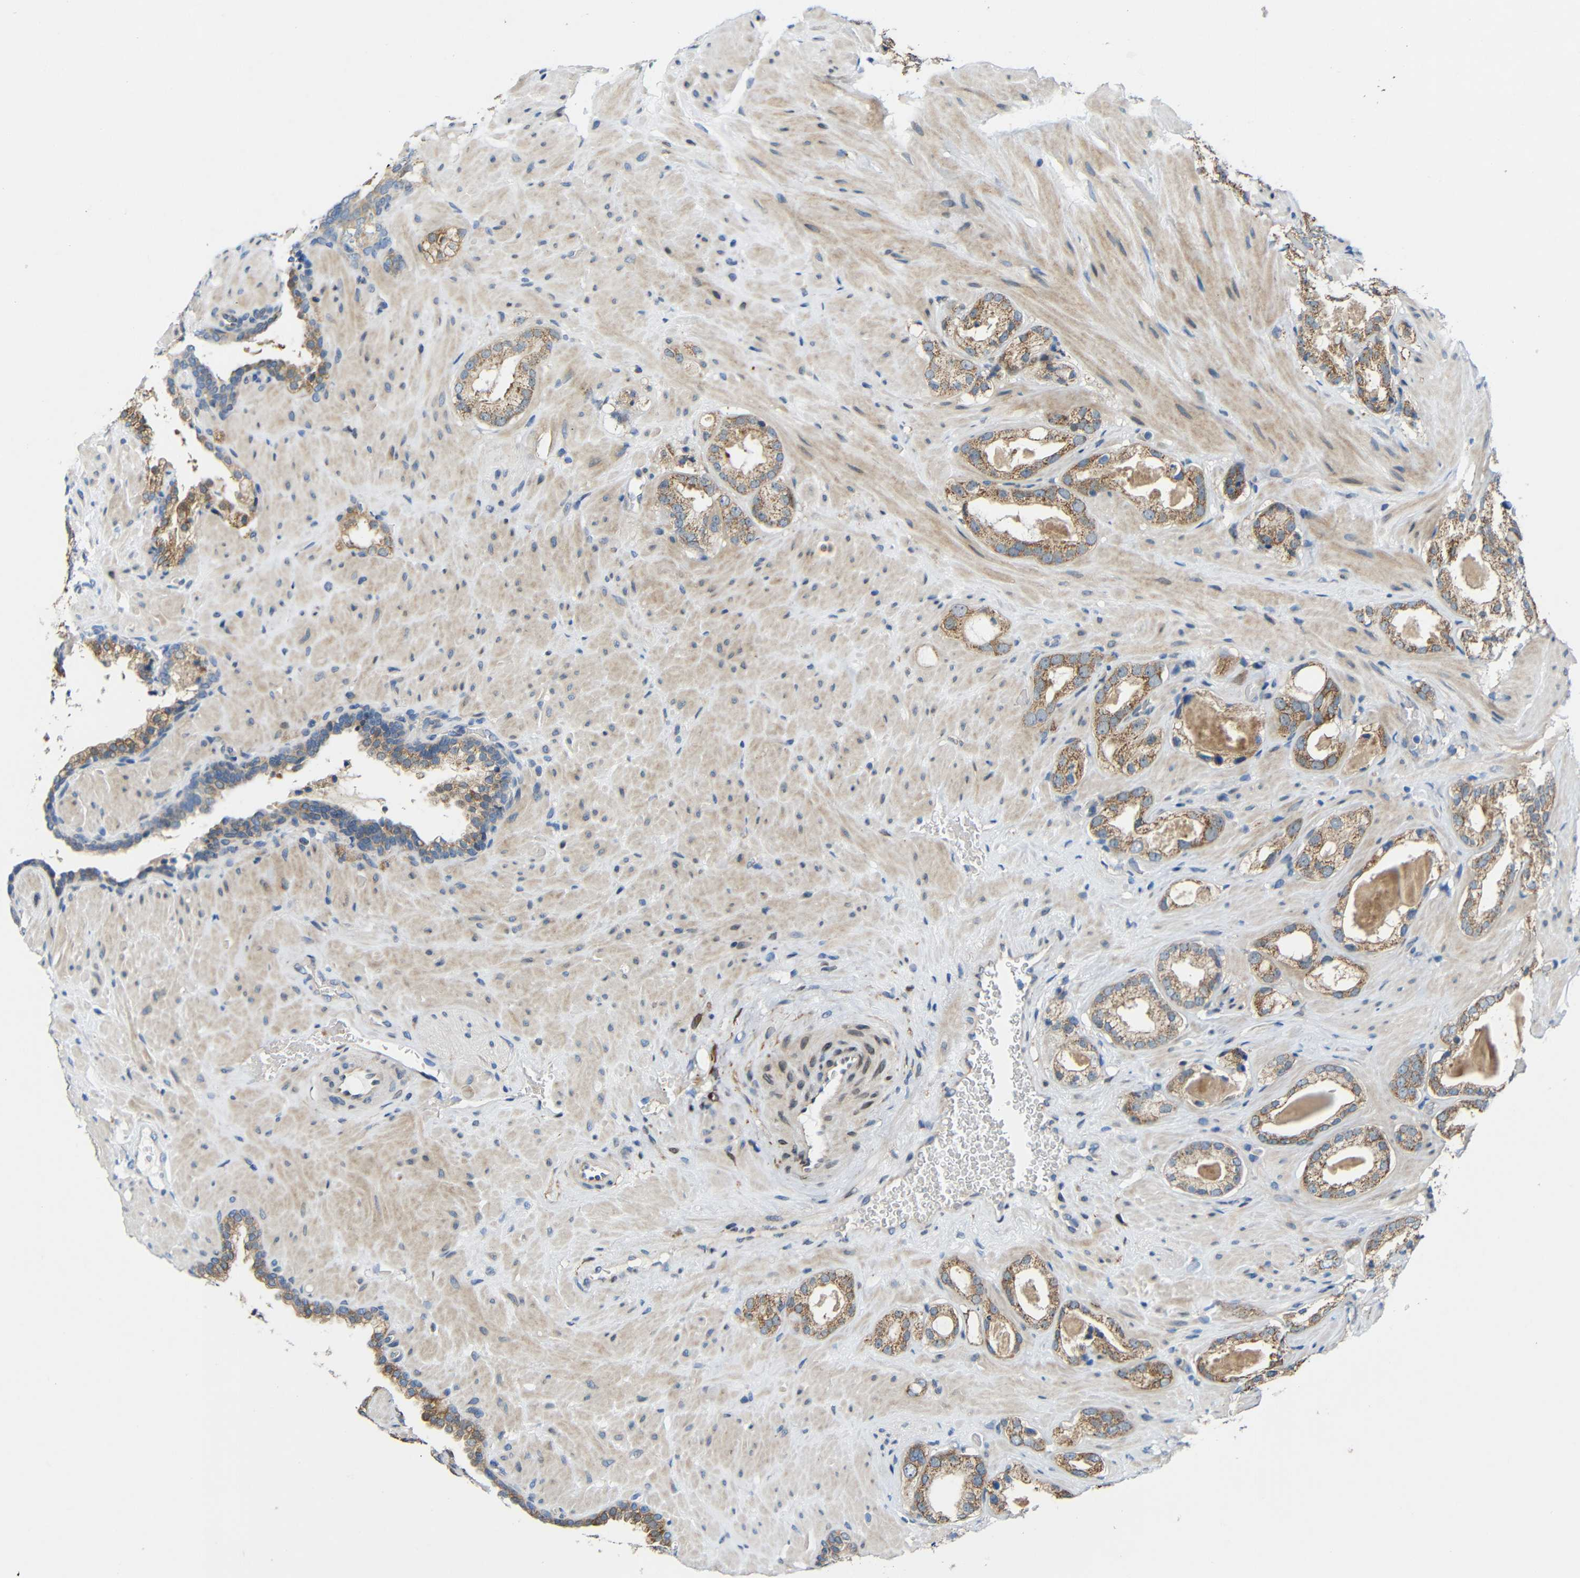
{"staining": {"intensity": "moderate", "quantity": ">75%", "location": "cytoplasmic/membranous"}, "tissue": "prostate cancer", "cell_type": "Tumor cells", "image_type": "cancer", "snomed": [{"axis": "morphology", "description": "Adenocarcinoma, High grade"}, {"axis": "topography", "description": "Prostate"}], "caption": "A high-resolution micrograph shows IHC staining of prostate cancer, which demonstrates moderate cytoplasmic/membranous positivity in about >75% of tumor cells.", "gene": "TMEM25", "patient": {"sex": "male", "age": 64}}